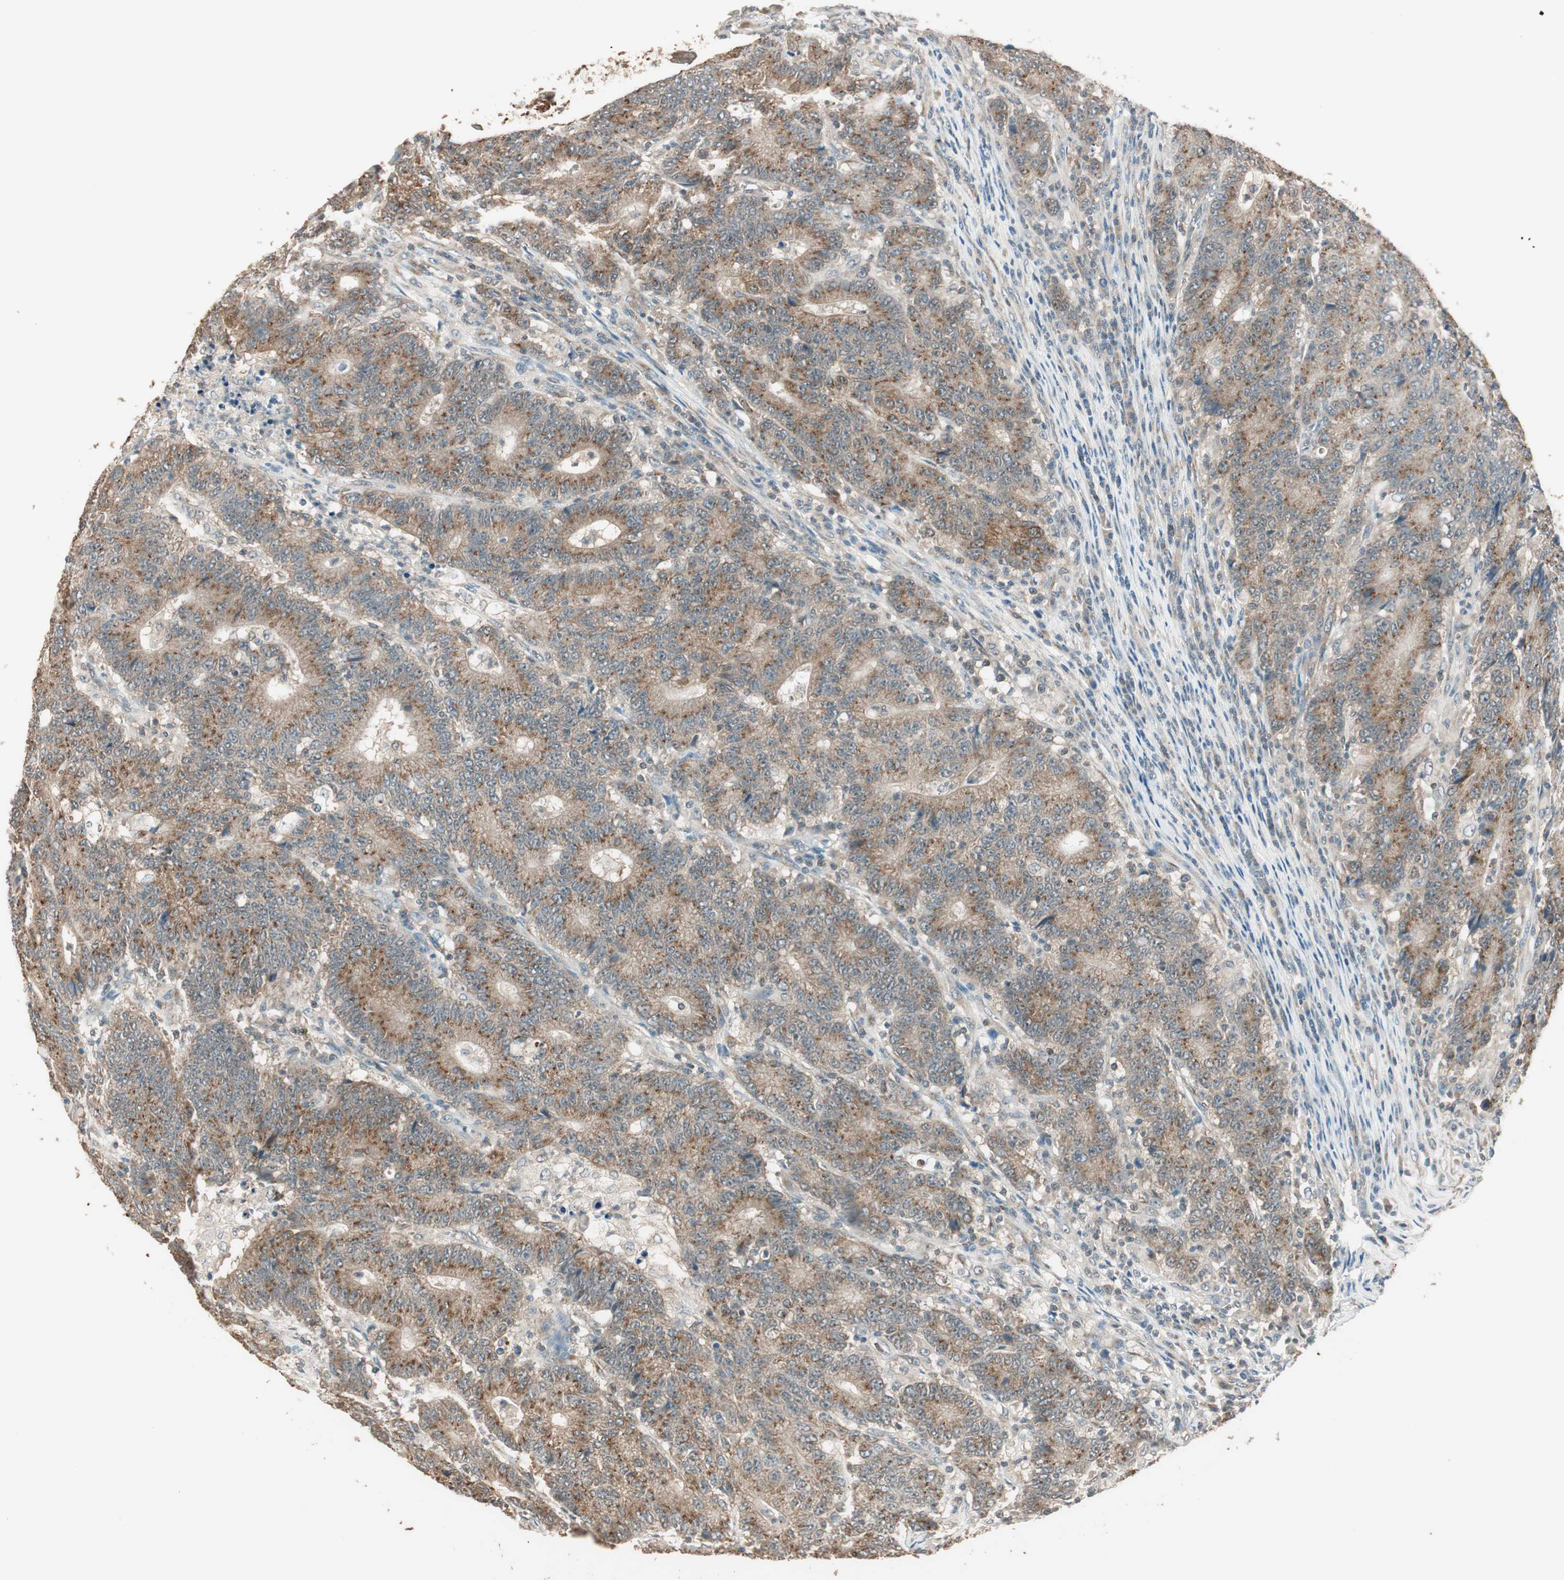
{"staining": {"intensity": "moderate", "quantity": ">75%", "location": "cytoplasmic/membranous"}, "tissue": "colorectal cancer", "cell_type": "Tumor cells", "image_type": "cancer", "snomed": [{"axis": "morphology", "description": "Normal tissue, NOS"}, {"axis": "morphology", "description": "Adenocarcinoma, NOS"}, {"axis": "topography", "description": "Colon"}], "caption": "Human adenocarcinoma (colorectal) stained with a protein marker exhibits moderate staining in tumor cells.", "gene": "TRIM21", "patient": {"sex": "female", "age": 75}}